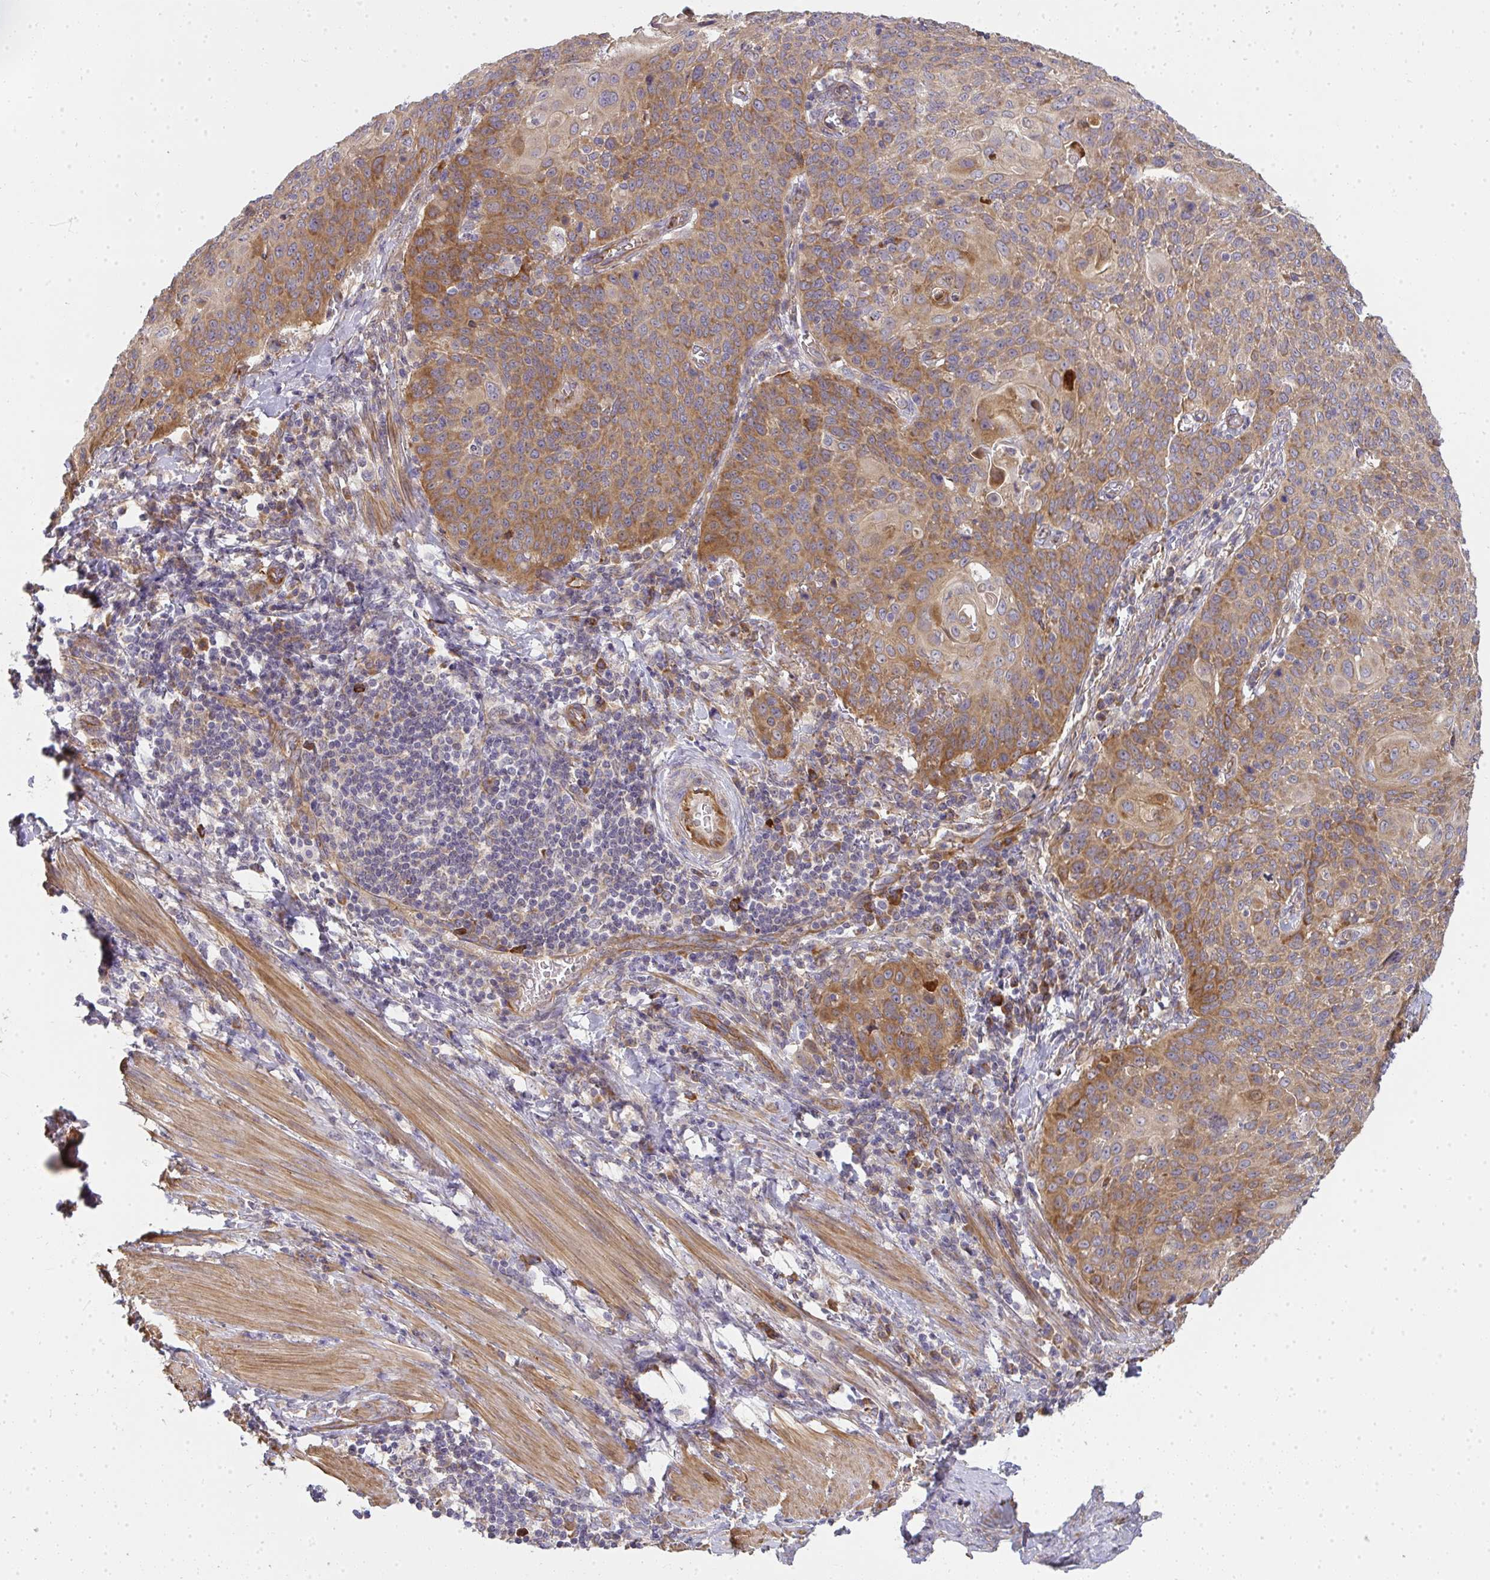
{"staining": {"intensity": "moderate", "quantity": ">75%", "location": "cytoplasmic/membranous"}, "tissue": "cervical cancer", "cell_type": "Tumor cells", "image_type": "cancer", "snomed": [{"axis": "morphology", "description": "Squamous cell carcinoma, NOS"}, {"axis": "topography", "description": "Cervix"}], "caption": "Immunohistochemical staining of human cervical squamous cell carcinoma reveals moderate cytoplasmic/membranous protein staining in about >75% of tumor cells.", "gene": "B4GALT6", "patient": {"sex": "female", "age": 65}}